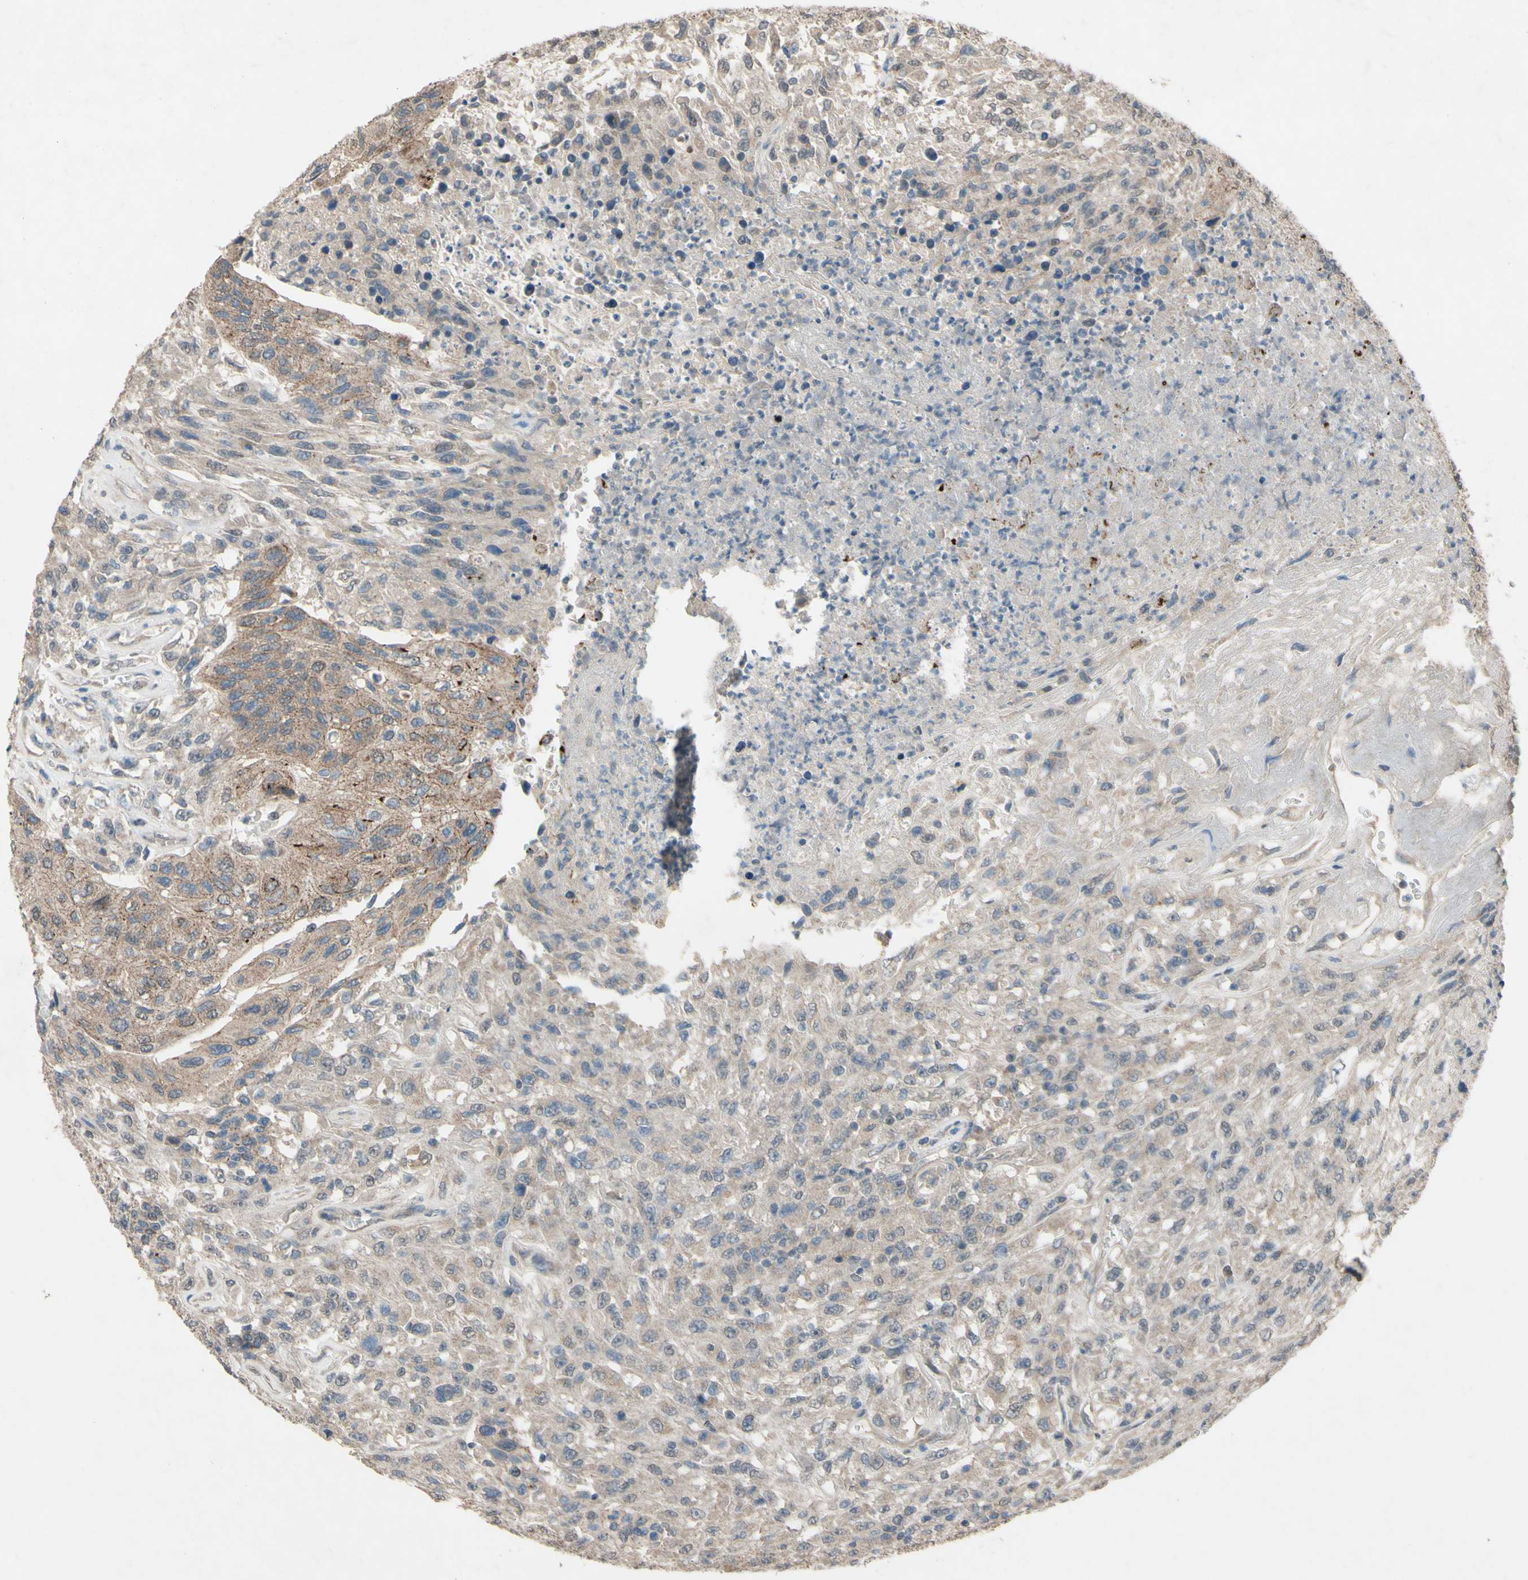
{"staining": {"intensity": "moderate", "quantity": ">75%", "location": "cytoplasmic/membranous"}, "tissue": "urothelial cancer", "cell_type": "Tumor cells", "image_type": "cancer", "snomed": [{"axis": "morphology", "description": "Urothelial carcinoma, High grade"}, {"axis": "topography", "description": "Urinary bladder"}], "caption": "Immunohistochemistry (DAB) staining of human urothelial cancer demonstrates moderate cytoplasmic/membranous protein expression in about >75% of tumor cells. Using DAB (3,3'-diaminobenzidine) (brown) and hematoxylin (blue) stains, captured at high magnification using brightfield microscopy.", "gene": "CDCP1", "patient": {"sex": "male", "age": 66}}